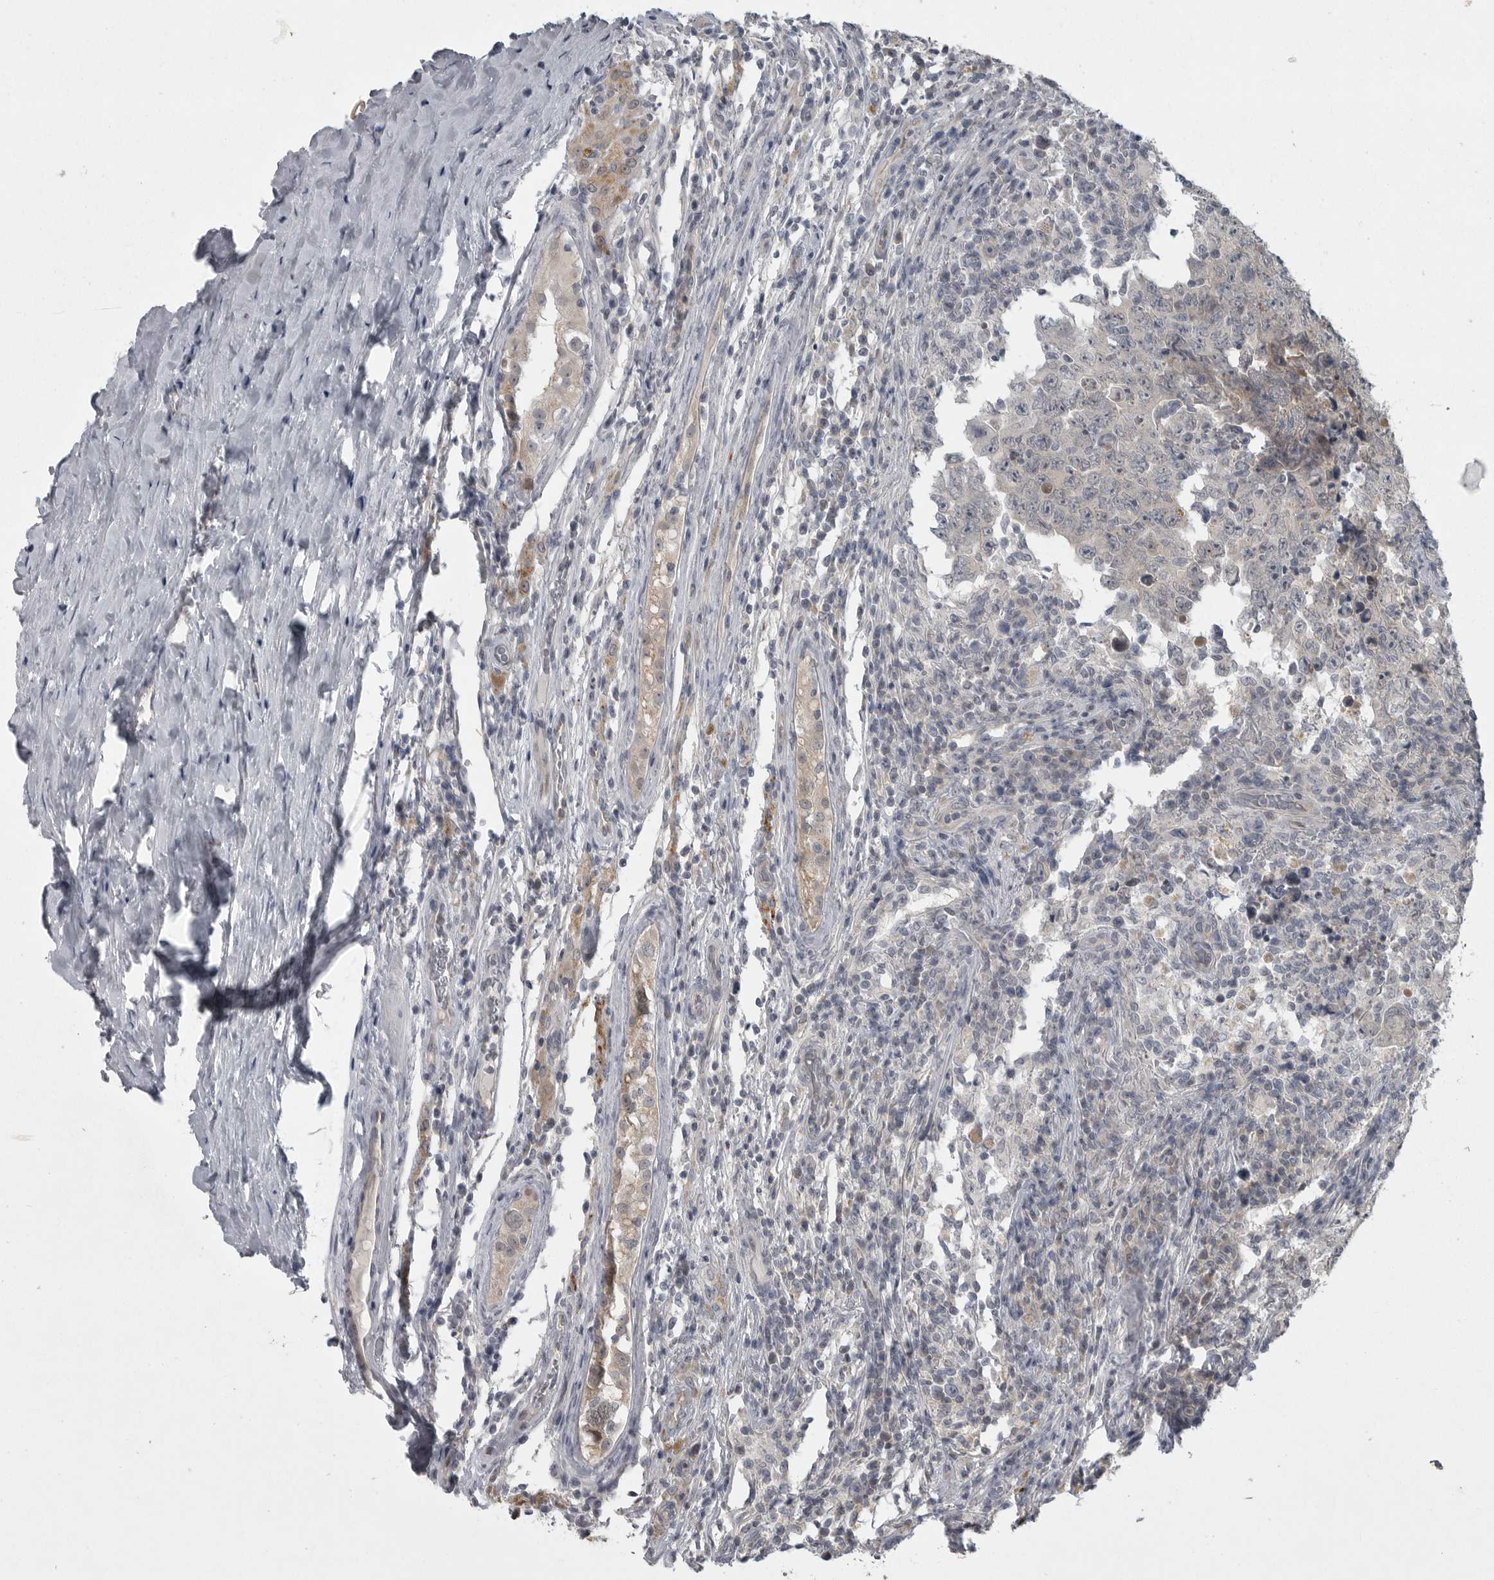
{"staining": {"intensity": "negative", "quantity": "none", "location": "none"}, "tissue": "testis cancer", "cell_type": "Tumor cells", "image_type": "cancer", "snomed": [{"axis": "morphology", "description": "Carcinoma, Embryonal, NOS"}, {"axis": "topography", "description": "Testis"}], "caption": "A histopathology image of testis embryonal carcinoma stained for a protein shows no brown staining in tumor cells. Brightfield microscopy of immunohistochemistry stained with DAB (brown) and hematoxylin (blue), captured at high magnification.", "gene": "PHF13", "patient": {"sex": "male", "age": 26}}